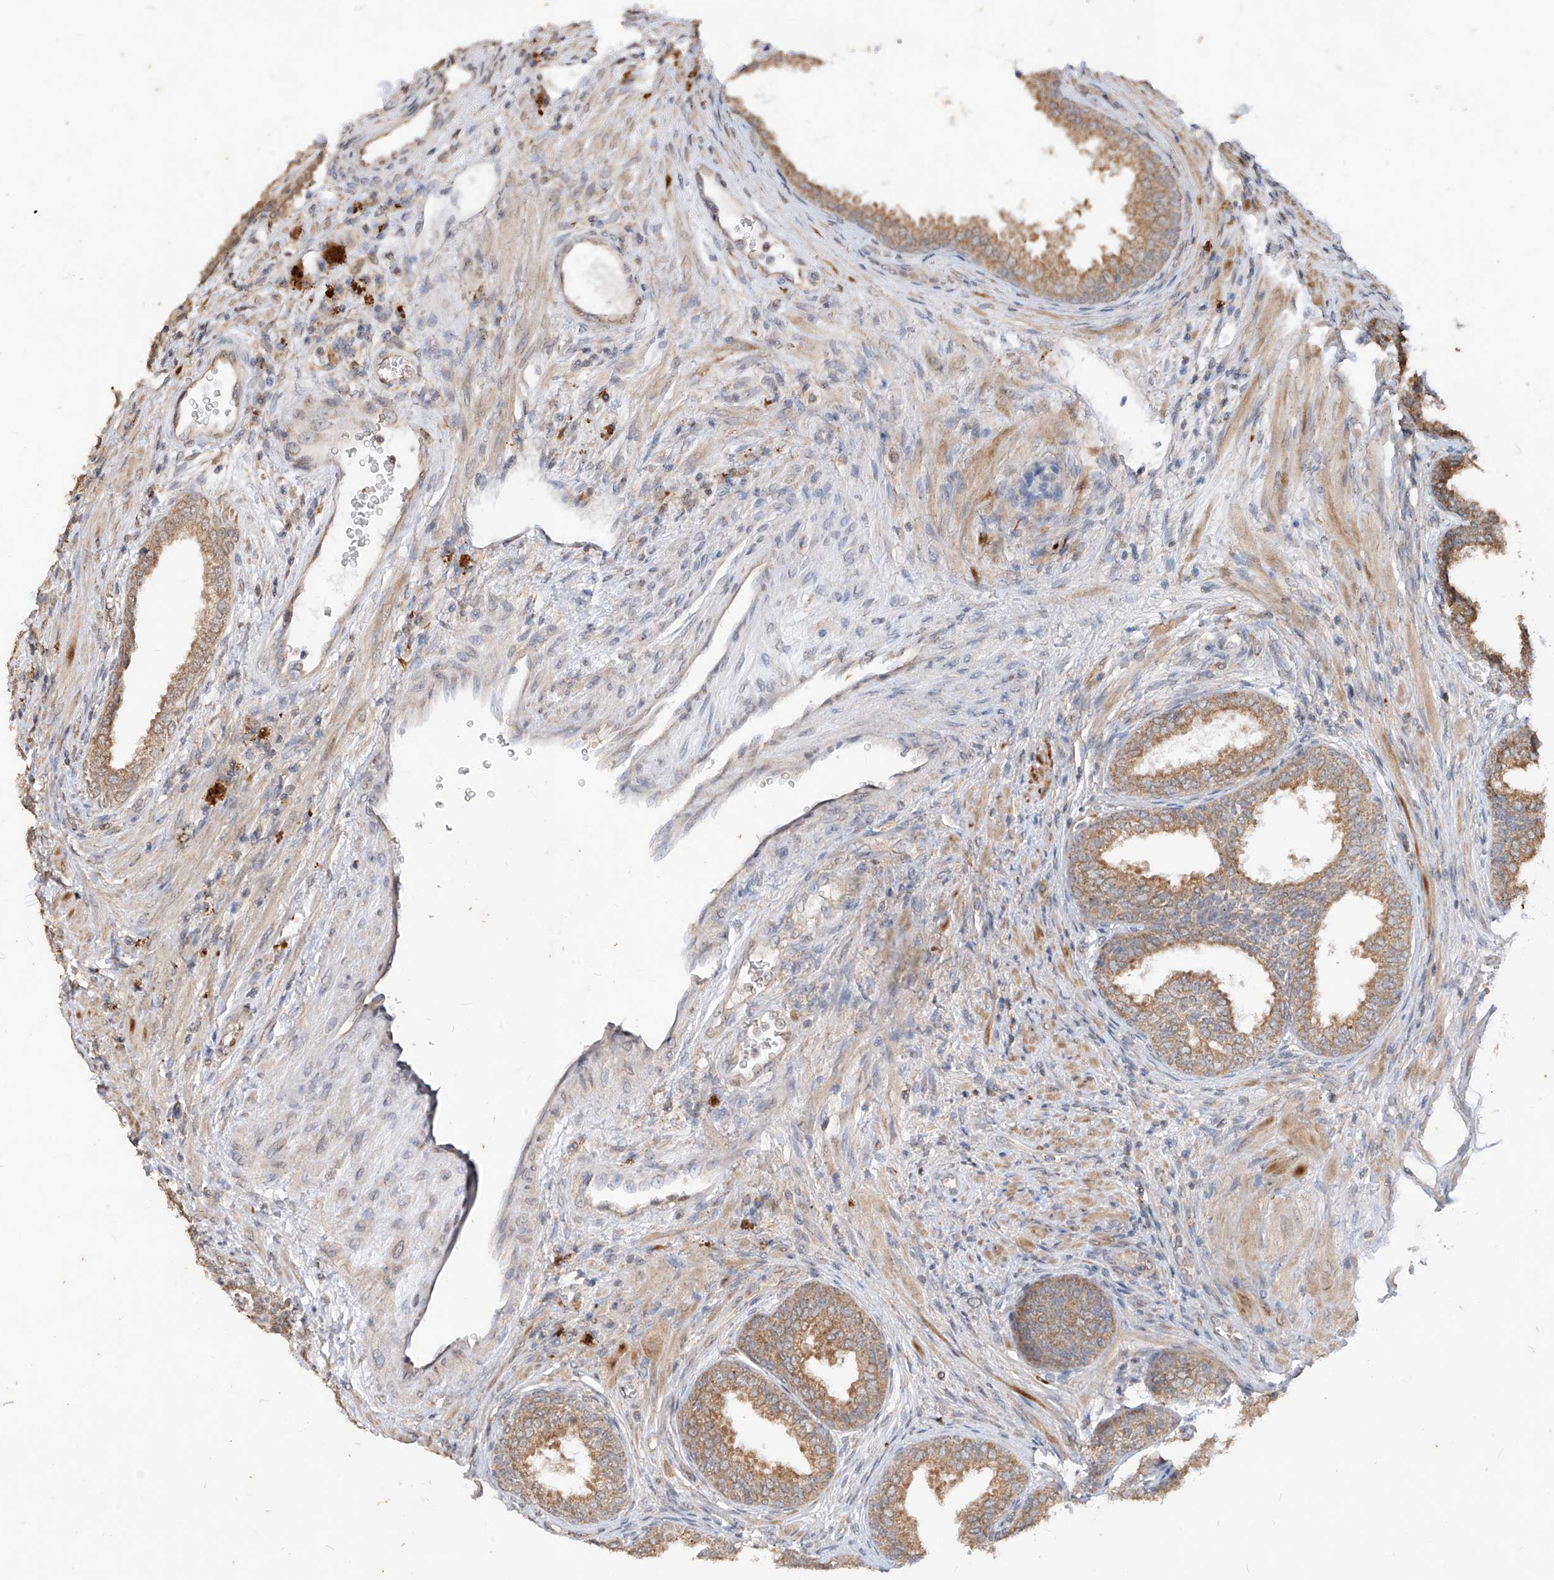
{"staining": {"intensity": "moderate", "quantity": ">75%", "location": "cytoplasmic/membranous"}, "tissue": "prostate", "cell_type": "Glandular cells", "image_type": "normal", "snomed": [{"axis": "morphology", "description": "Normal tissue, NOS"}, {"axis": "topography", "description": "Prostate"}], "caption": "A histopathology image of human prostate stained for a protein reveals moderate cytoplasmic/membranous brown staining in glandular cells.", "gene": "MTUS2", "patient": {"sex": "male", "age": 76}}